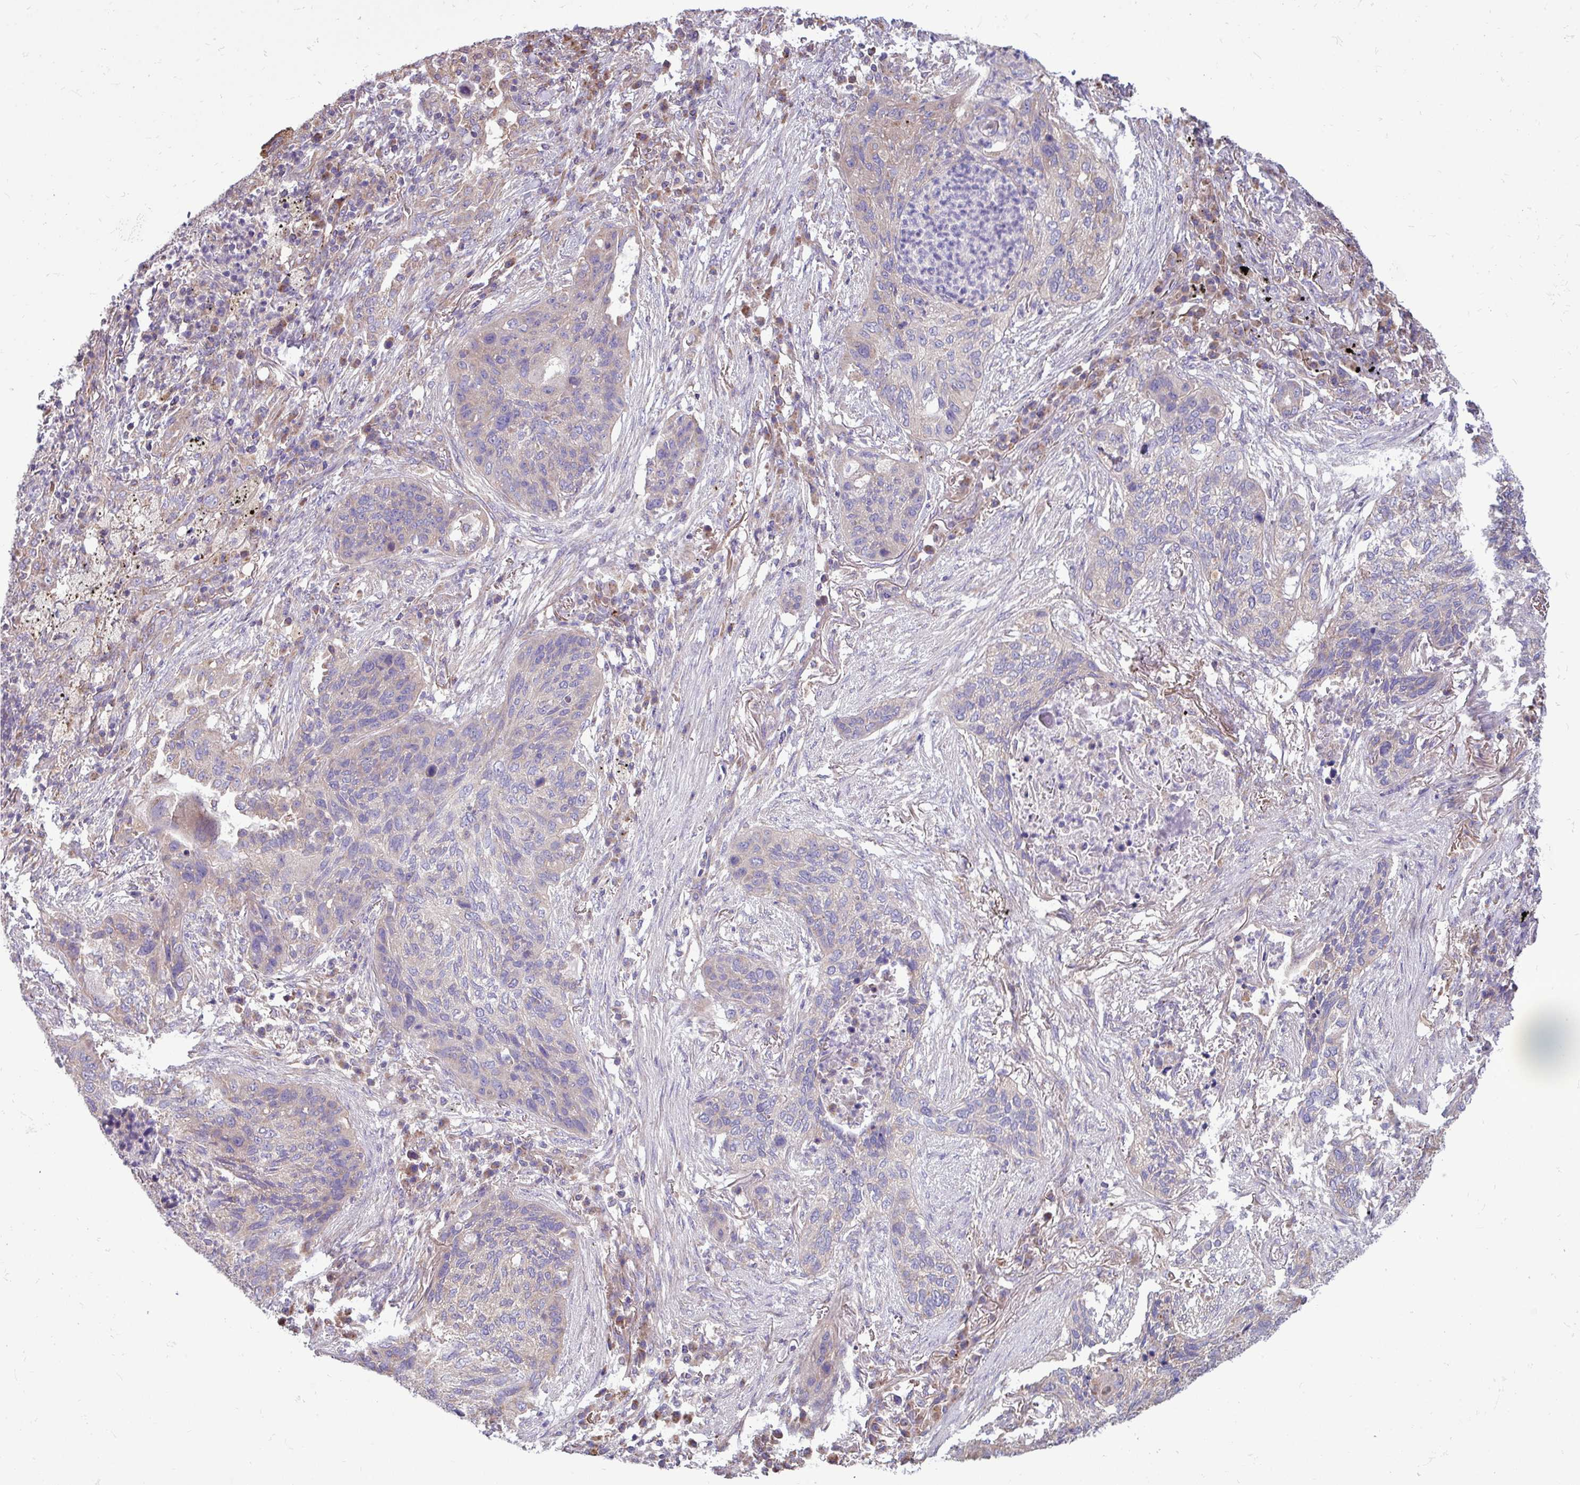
{"staining": {"intensity": "negative", "quantity": "none", "location": "none"}, "tissue": "lung cancer", "cell_type": "Tumor cells", "image_type": "cancer", "snomed": [{"axis": "morphology", "description": "Squamous cell carcinoma, NOS"}, {"axis": "topography", "description": "Lung"}], "caption": "Protein analysis of lung cancer reveals no significant positivity in tumor cells. (DAB (3,3'-diaminobenzidine) immunohistochemistry (IHC), high magnification).", "gene": "PPM1J", "patient": {"sex": "female", "age": 63}}